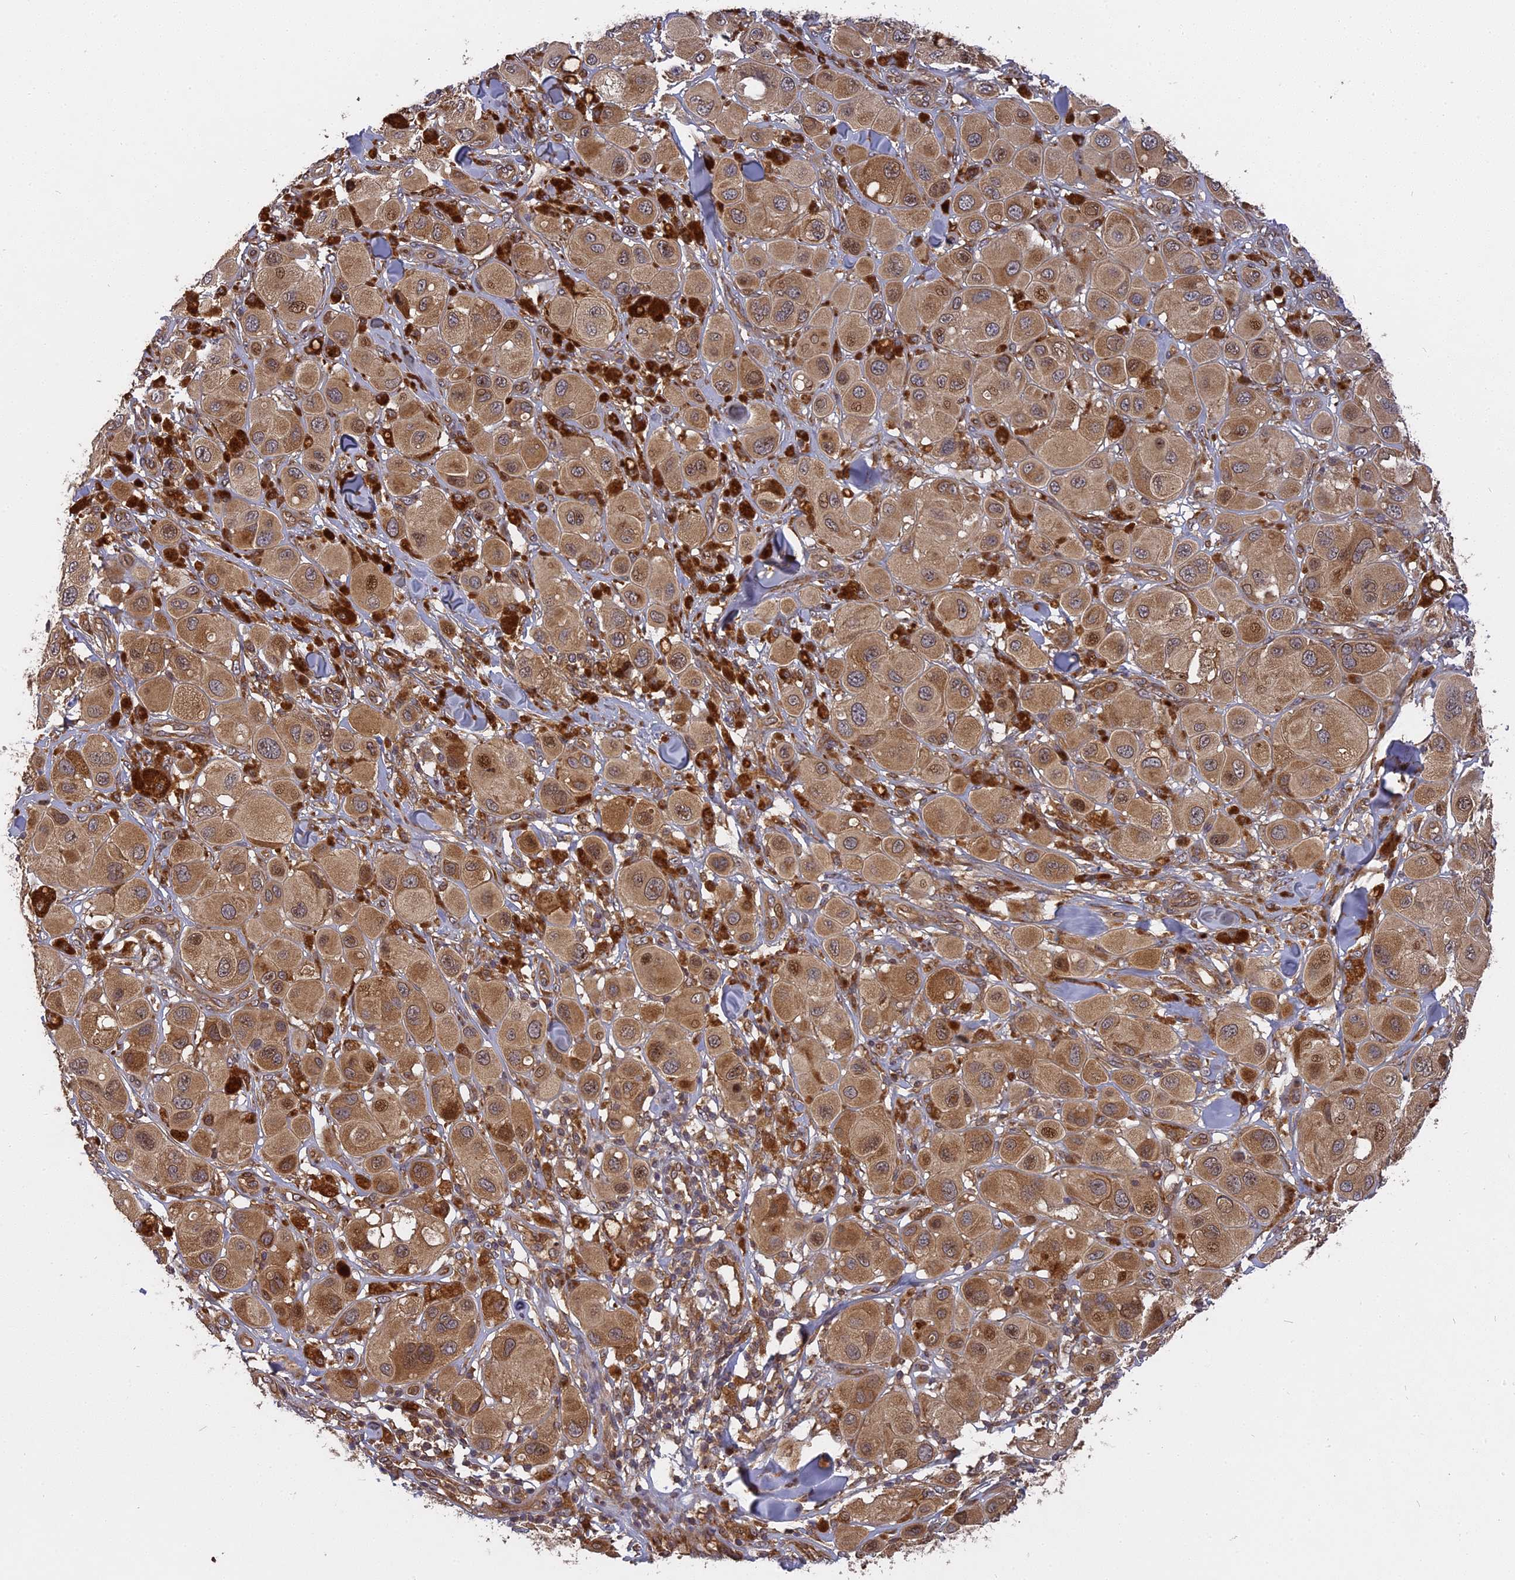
{"staining": {"intensity": "moderate", "quantity": ">75%", "location": "cytoplasmic/membranous,nuclear"}, "tissue": "melanoma", "cell_type": "Tumor cells", "image_type": "cancer", "snomed": [{"axis": "morphology", "description": "Malignant melanoma, Metastatic site"}, {"axis": "topography", "description": "Skin"}], "caption": "High-magnification brightfield microscopy of melanoma stained with DAB (brown) and counterstained with hematoxylin (blue). tumor cells exhibit moderate cytoplasmic/membranous and nuclear staining is appreciated in approximately>75% of cells.", "gene": "TMUB2", "patient": {"sex": "male", "age": 41}}